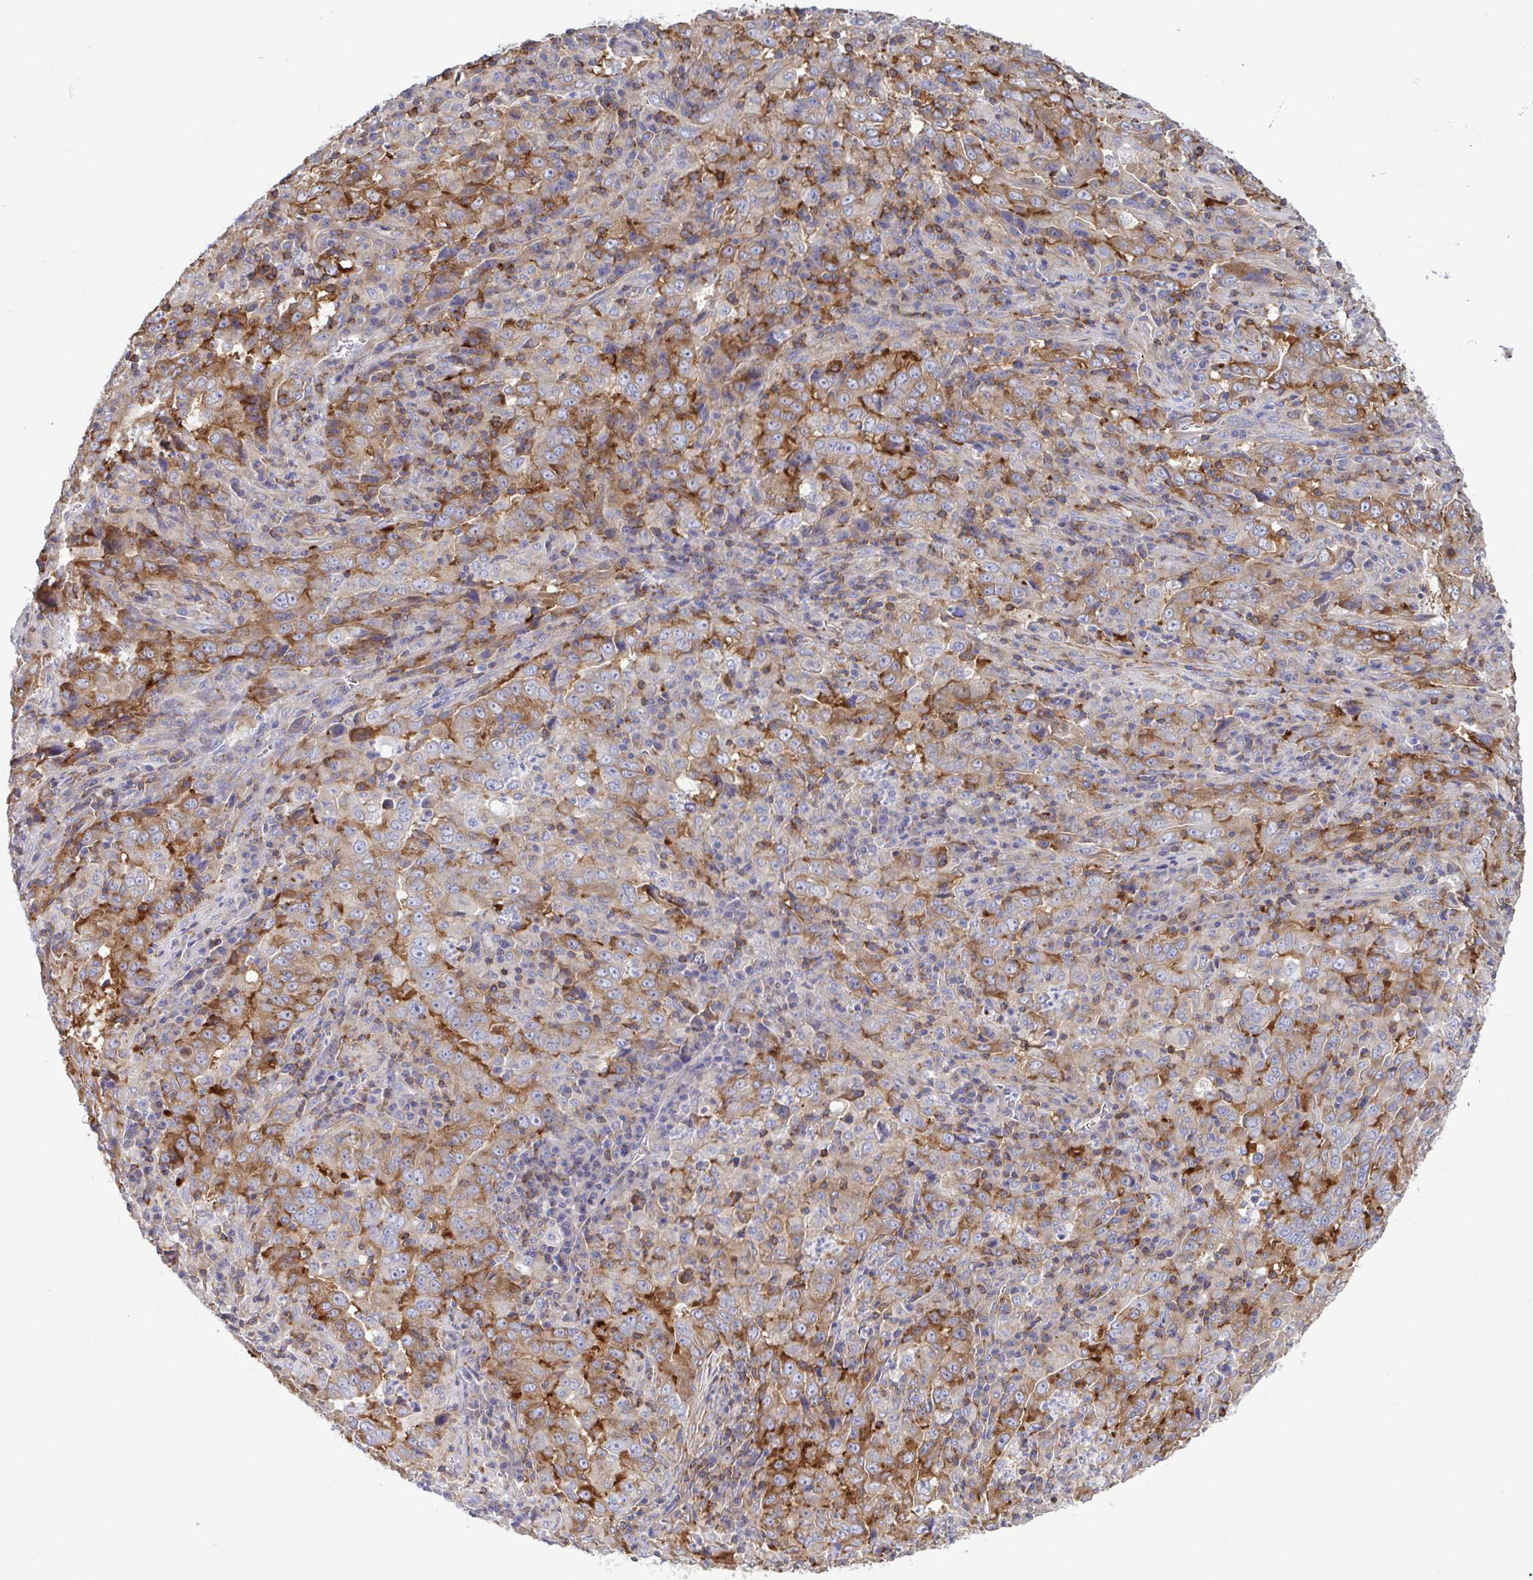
{"staining": {"intensity": "moderate", "quantity": "25%-75%", "location": "cytoplasmic/membranous"}, "tissue": "lung cancer", "cell_type": "Tumor cells", "image_type": "cancer", "snomed": [{"axis": "morphology", "description": "Adenocarcinoma, NOS"}, {"axis": "topography", "description": "Lung"}], "caption": "About 25%-75% of tumor cells in human adenocarcinoma (lung) reveal moderate cytoplasmic/membranous protein expression as visualized by brown immunohistochemical staining.", "gene": "WNK1", "patient": {"sex": "male", "age": 67}}